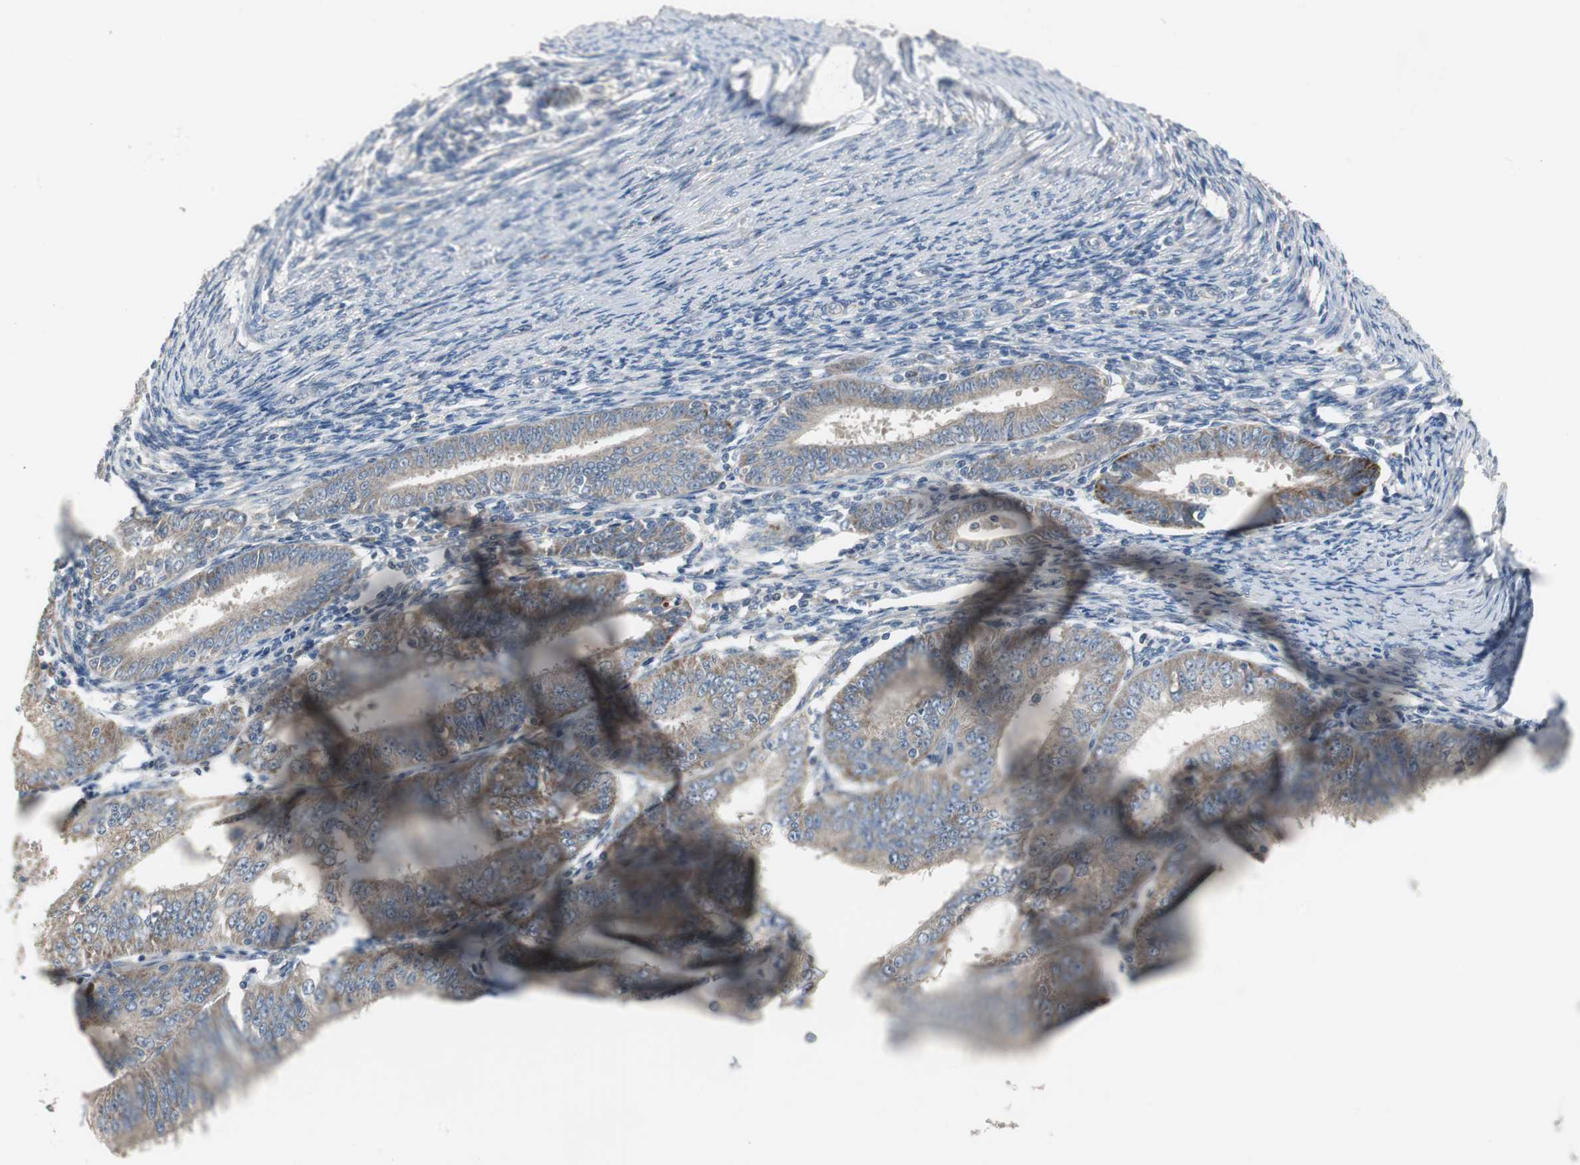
{"staining": {"intensity": "weak", "quantity": ">75%", "location": "cytoplasmic/membranous"}, "tissue": "endometrial cancer", "cell_type": "Tumor cells", "image_type": "cancer", "snomed": [{"axis": "morphology", "description": "Adenocarcinoma, NOS"}, {"axis": "topography", "description": "Endometrium"}], "caption": "An image of human endometrial cancer (adenocarcinoma) stained for a protein shows weak cytoplasmic/membranous brown staining in tumor cells.", "gene": "MYT1", "patient": {"sex": "female", "age": 42}}